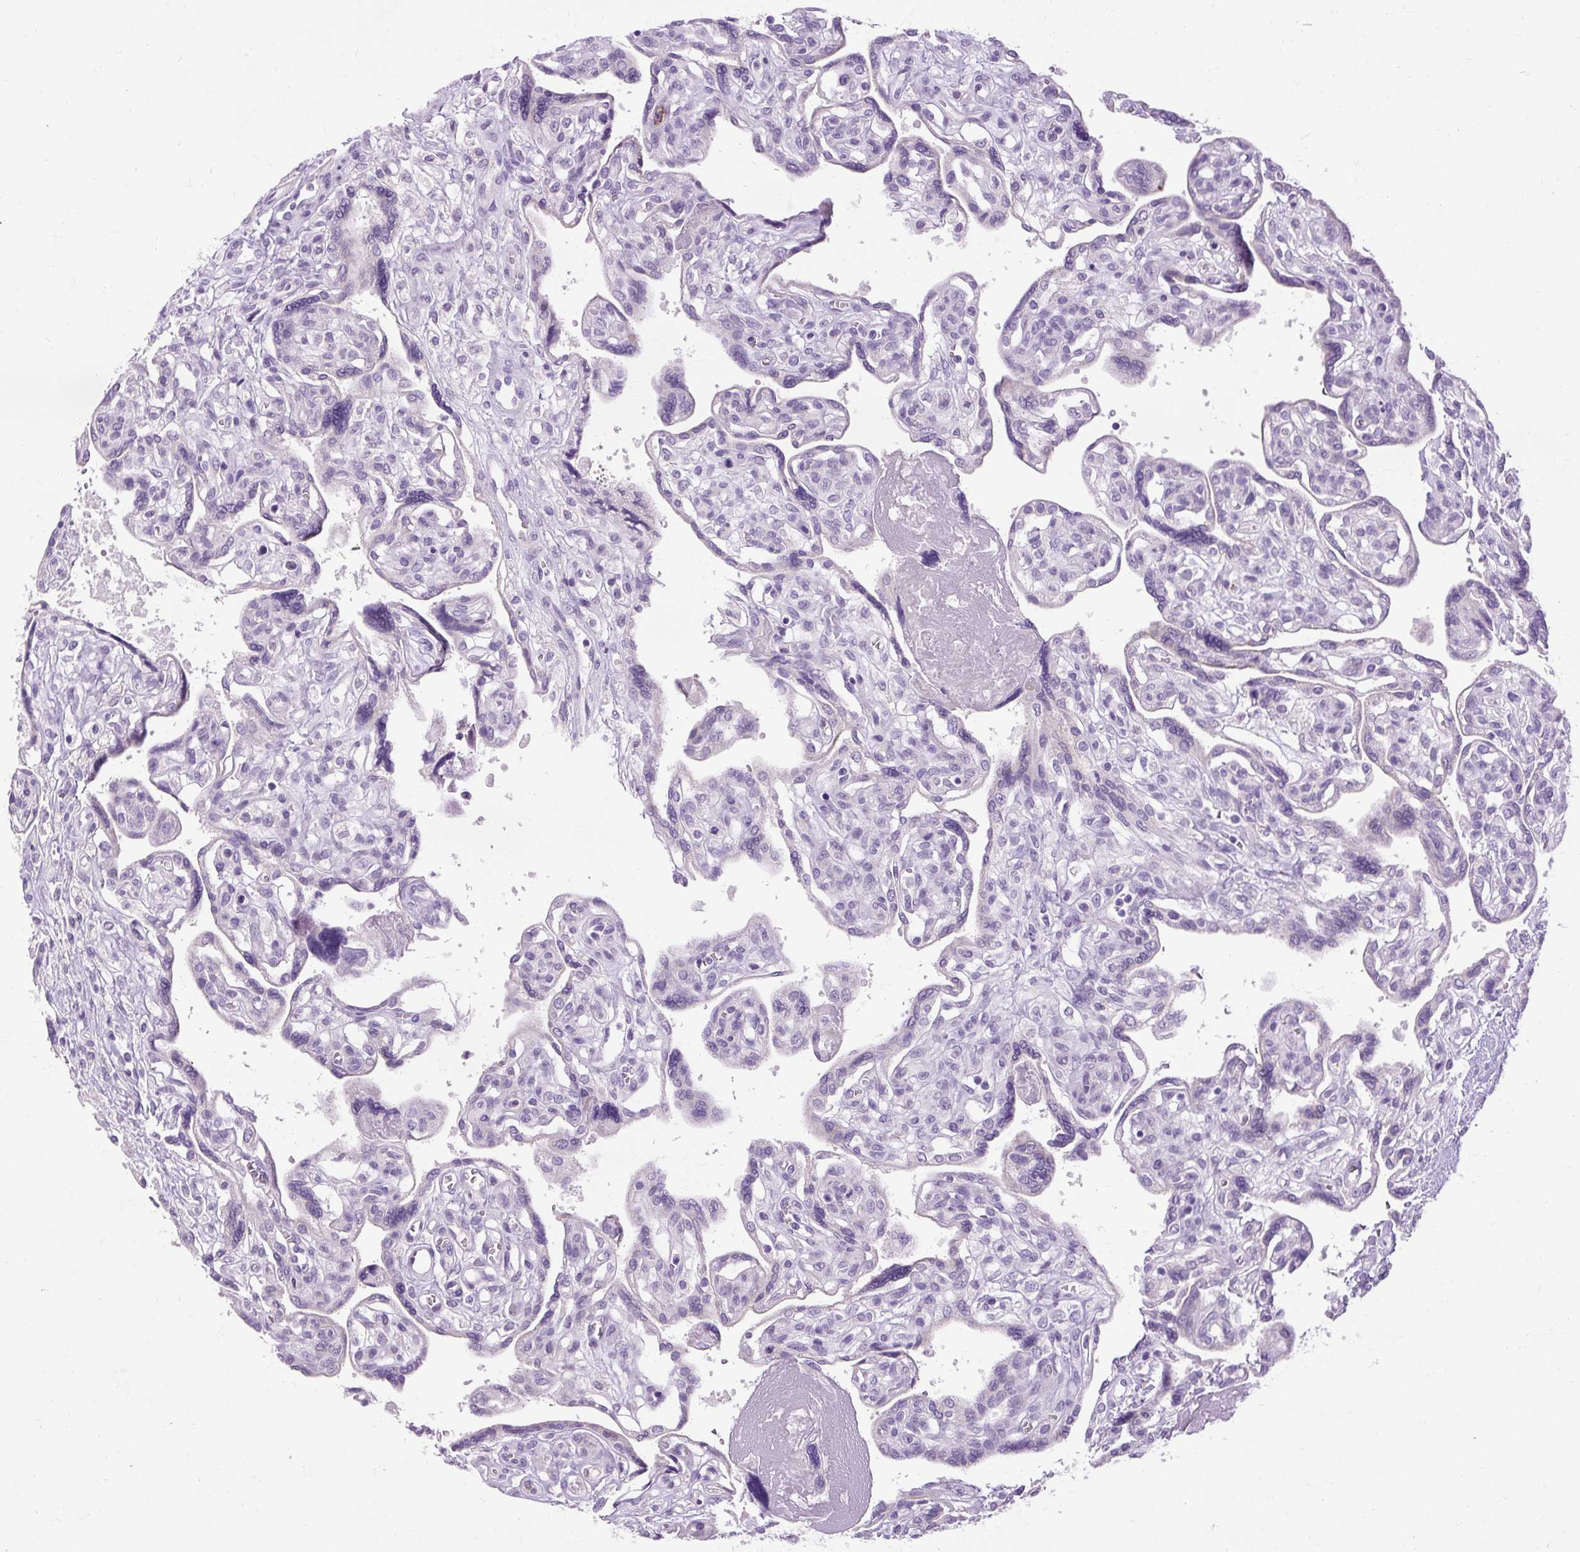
{"staining": {"intensity": "negative", "quantity": "none", "location": "none"}, "tissue": "placenta", "cell_type": "Trophoblastic cells", "image_type": "normal", "snomed": [{"axis": "morphology", "description": "Normal tissue, NOS"}, {"axis": "topography", "description": "Placenta"}], "caption": "An image of human placenta is negative for staining in trophoblastic cells. (Brightfield microscopy of DAB immunohistochemistry (IHC) at high magnification).", "gene": "ARRDC2", "patient": {"sex": "female", "age": 39}}